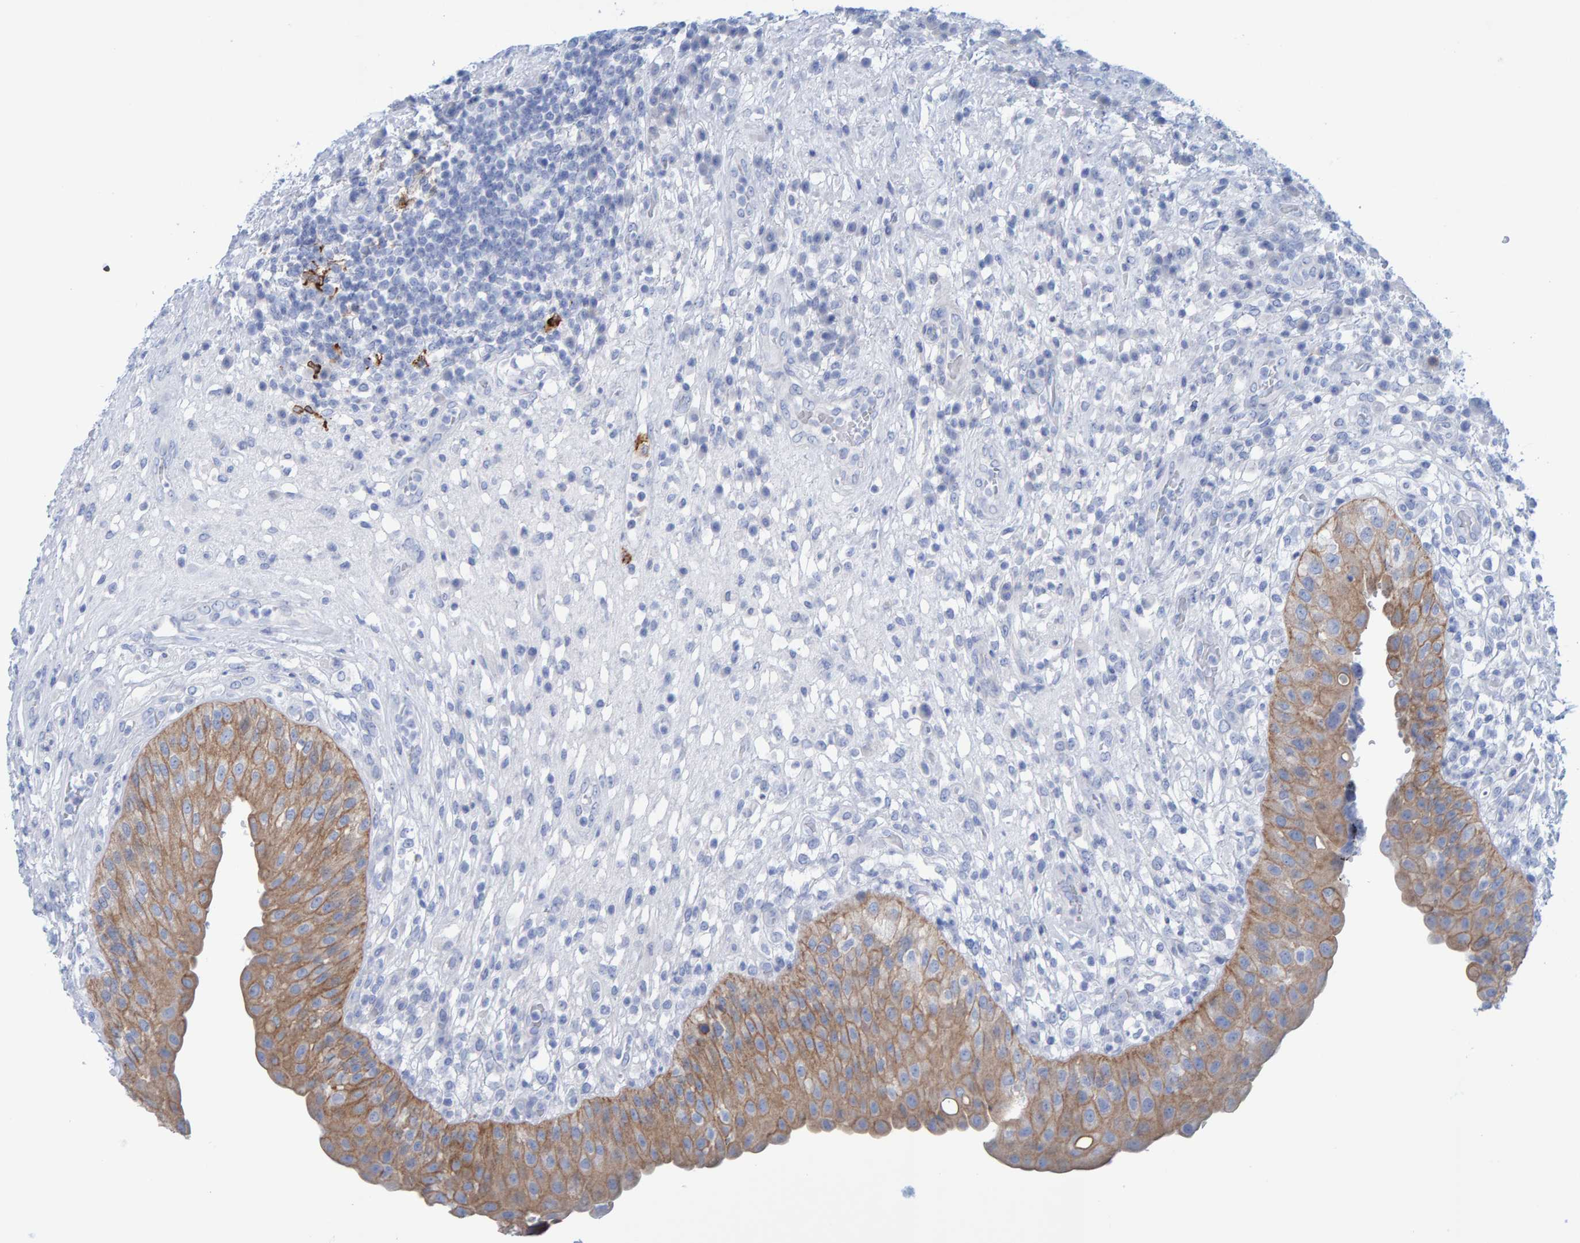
{"staining": {"intensity": "moderate", "quantity": ">75%", "location": "cytoplasmic/membranous"}, "tissue": "urinary bladder", "cell_type": "Urothelial cells", "image_type": "normal", "snomed": [{"axis": "morphology", "description": "Normal tissue, NOS"}, {"axis": "topography", "description": "Urinary bladder"}], "caption": "Immunohistochemical staining of unremarkable urinary bladder demonstrates moderate cytoplasmic/membranous protein expression in approximately >75% of urothelial cells. The staining is performed using DAB brown chromogen to label protein expression. The nuclei are counter-stained blue using hematoxylin.", "gene": "JAKMIP3", "patient": {"sex": "female", "age": 62}}